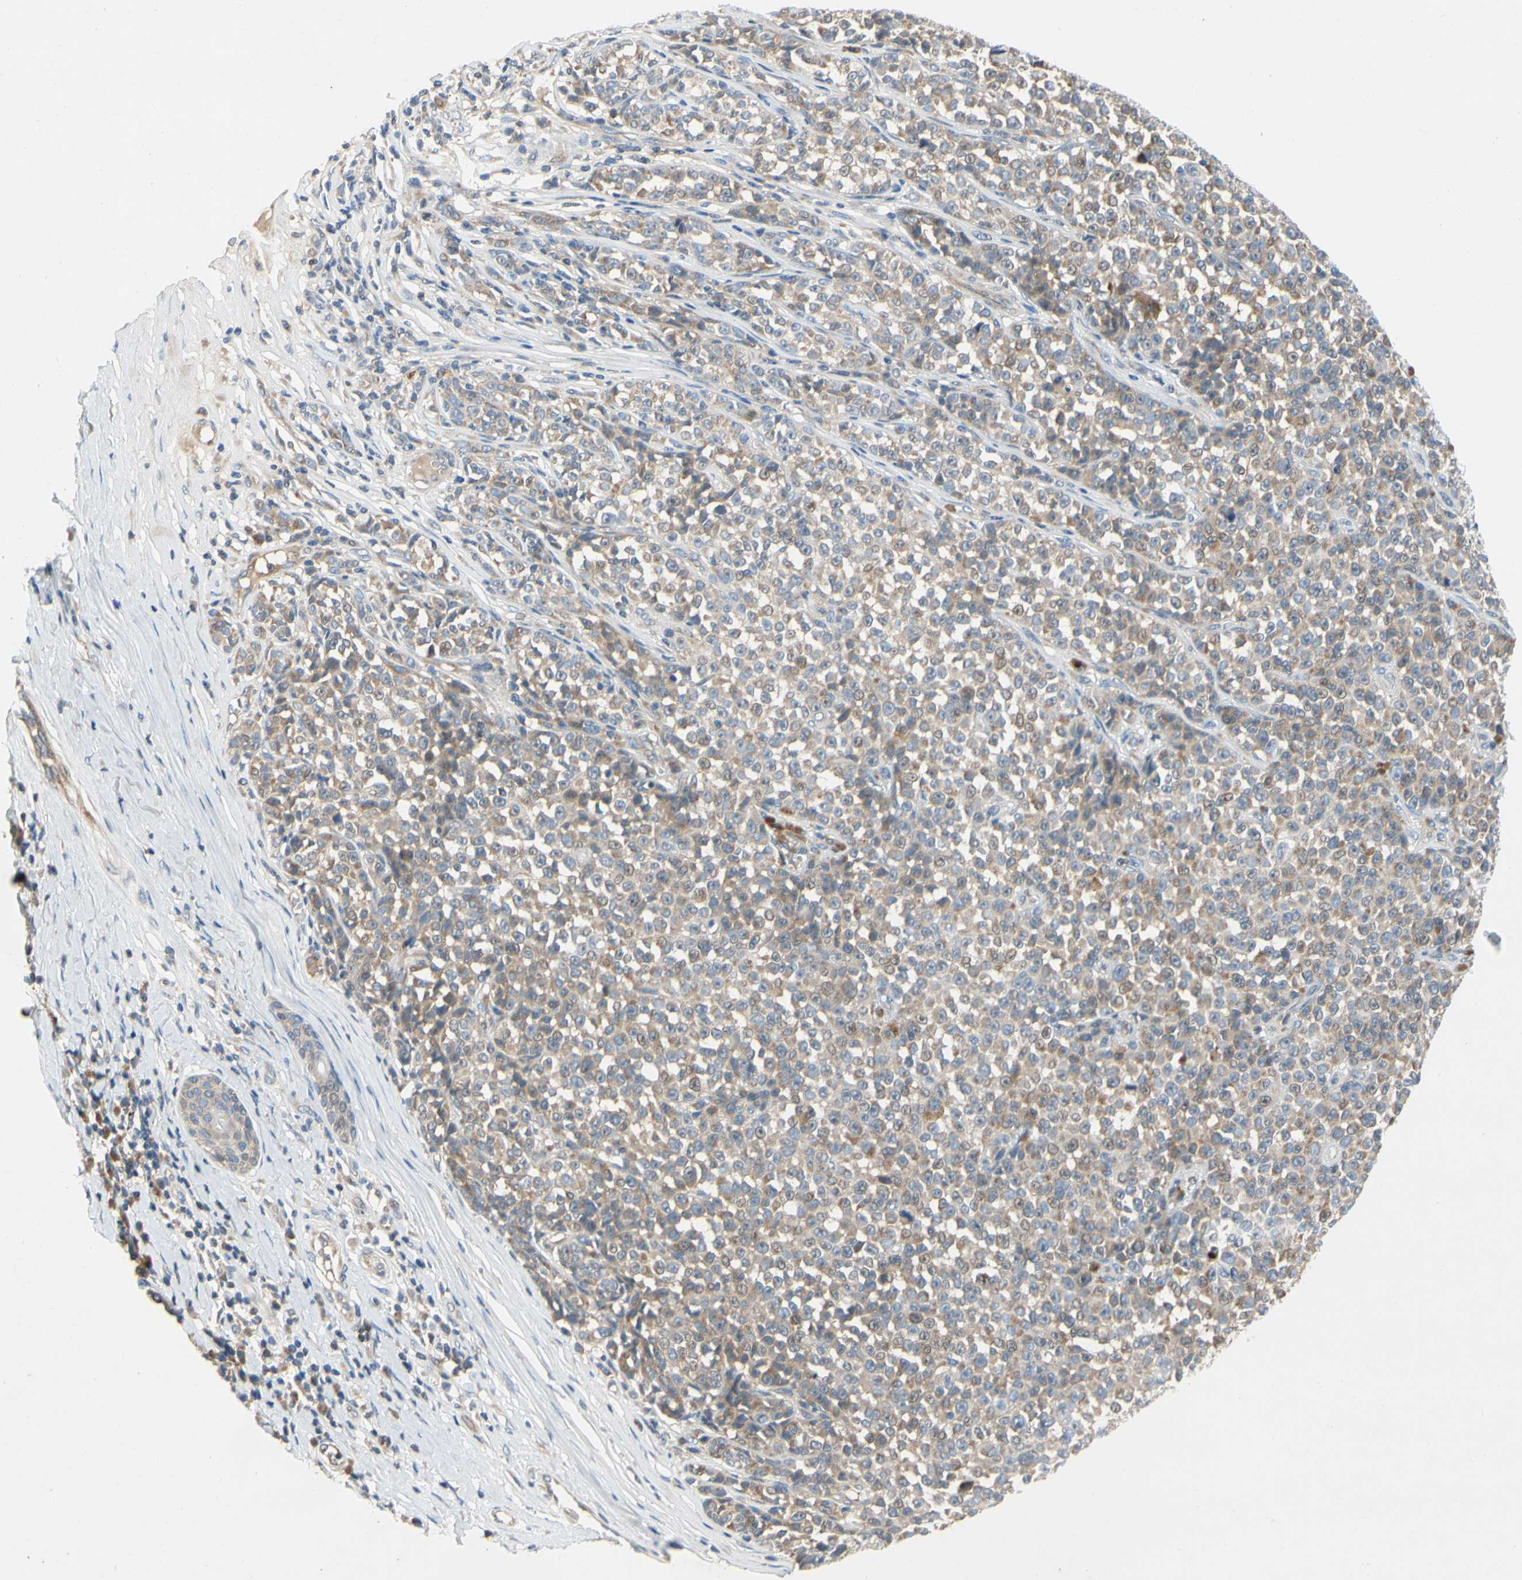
{"staining": {"intensity": "moderate", "quantity": ">75%", "location": "cytoplasmic/membranous"}, "tissue": "melanoma", "cell_type": "Tumor cells", "image_type": "cancer", "snomed": [{"axis": "morphology", "description": "Malignant melanoma, NOS"}, {"axis": "topography", "description": "Skin"}], "caption": "An image of human malignant melanoma stained for a protein reveals moderate cytoplasmic/membranous brown staining in tumor cells.", "gene": "KLHDC8B", "patient": {"sex": "female", "age": 82}}